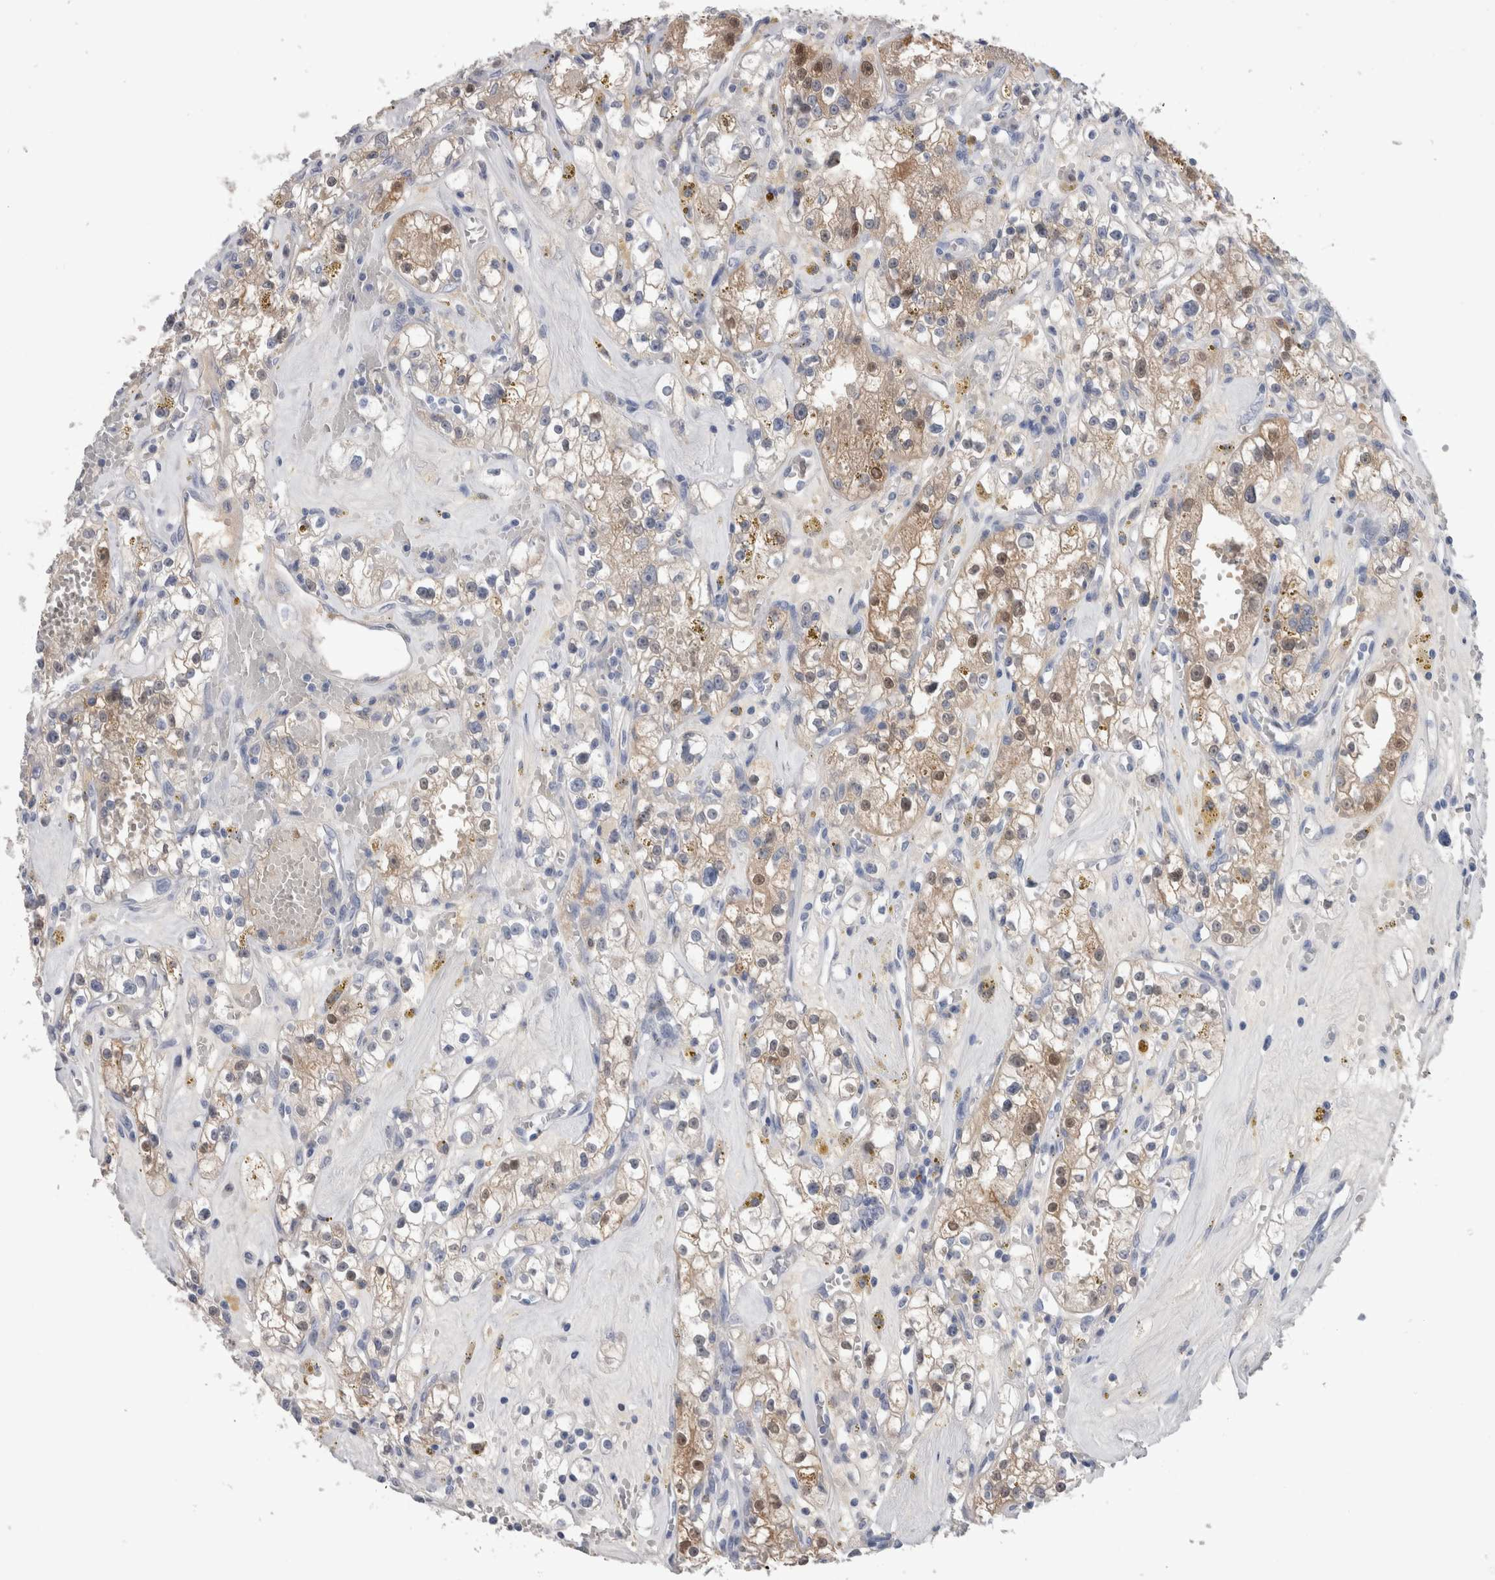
{"staining": {"intensity": "weak", "quantity": "25%-75%", "location": "cytoplasmic/membranous,nuclear"}, "tissue": "renal cancer", "cell_type": "Tumor cells", "image_type": "cancer", "snomed": [{"axis": "morphology", "description": "Adenocarcinoma, NOS"}, {"axis": "topography", "description": "Kidney"}], "caption": "About 25%-75% of tumor cells in human adenocarcinoma (renal) reveal weak cytoplasmic/membranous and nuclear protein expression as visualized by brown immunohistochemical staining.", "gene": "CA8", "patient": {"sex": "male", "age": 56}}